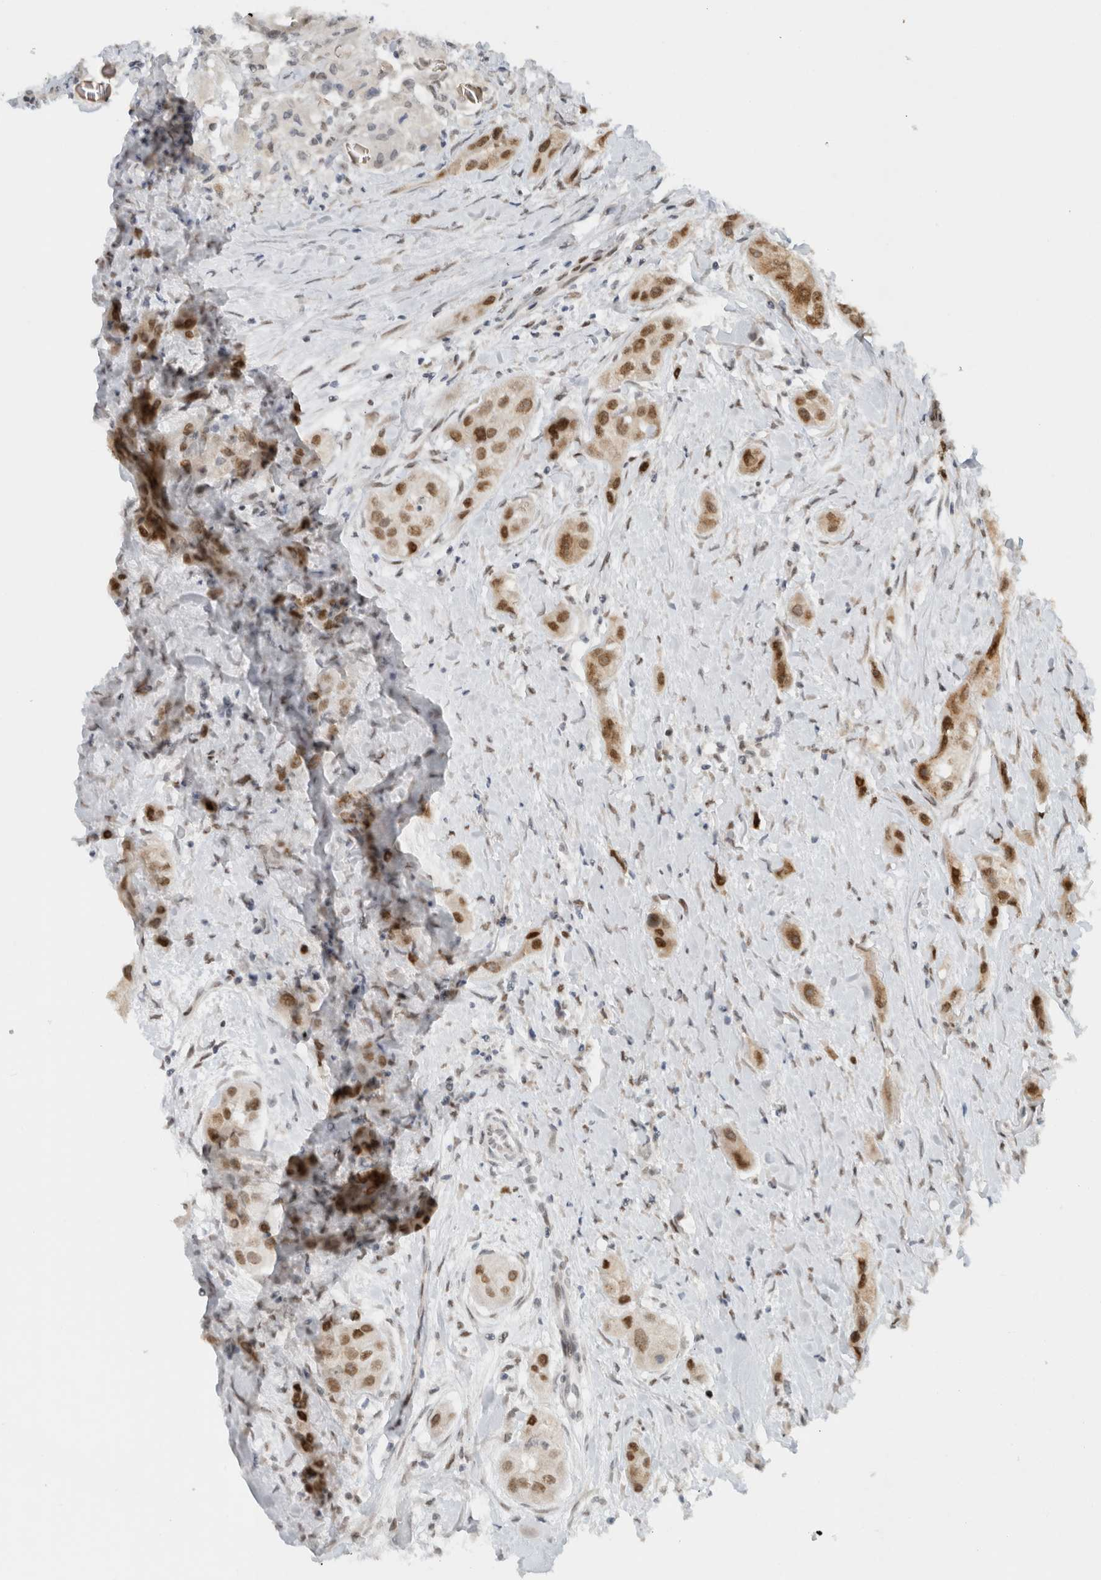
{"staining": {"intensity": "moderate", "quantity": ">75%", "location": "nuclear"}, "tissue": "head and neck cancer", "cell_type": "Tumor cells", "image_type": "cancer", "snomed": [{"axis": "morphology", "description": "Normal tissue, NOS"}, {"axis": "morphology", "description": "Squamous cell carcinoma, NOS"}, {"axis": "topography", "description": "Skeletal muscle"}, {"axis": "topography", "description": "Head-Neck"}], "caption": "Tumor cells show moderate nuclear staining in approximately >75% of cells in head and neck cancer.", "gene": "HNRNPR", "patient": {"sex": "male", "age": 51}}